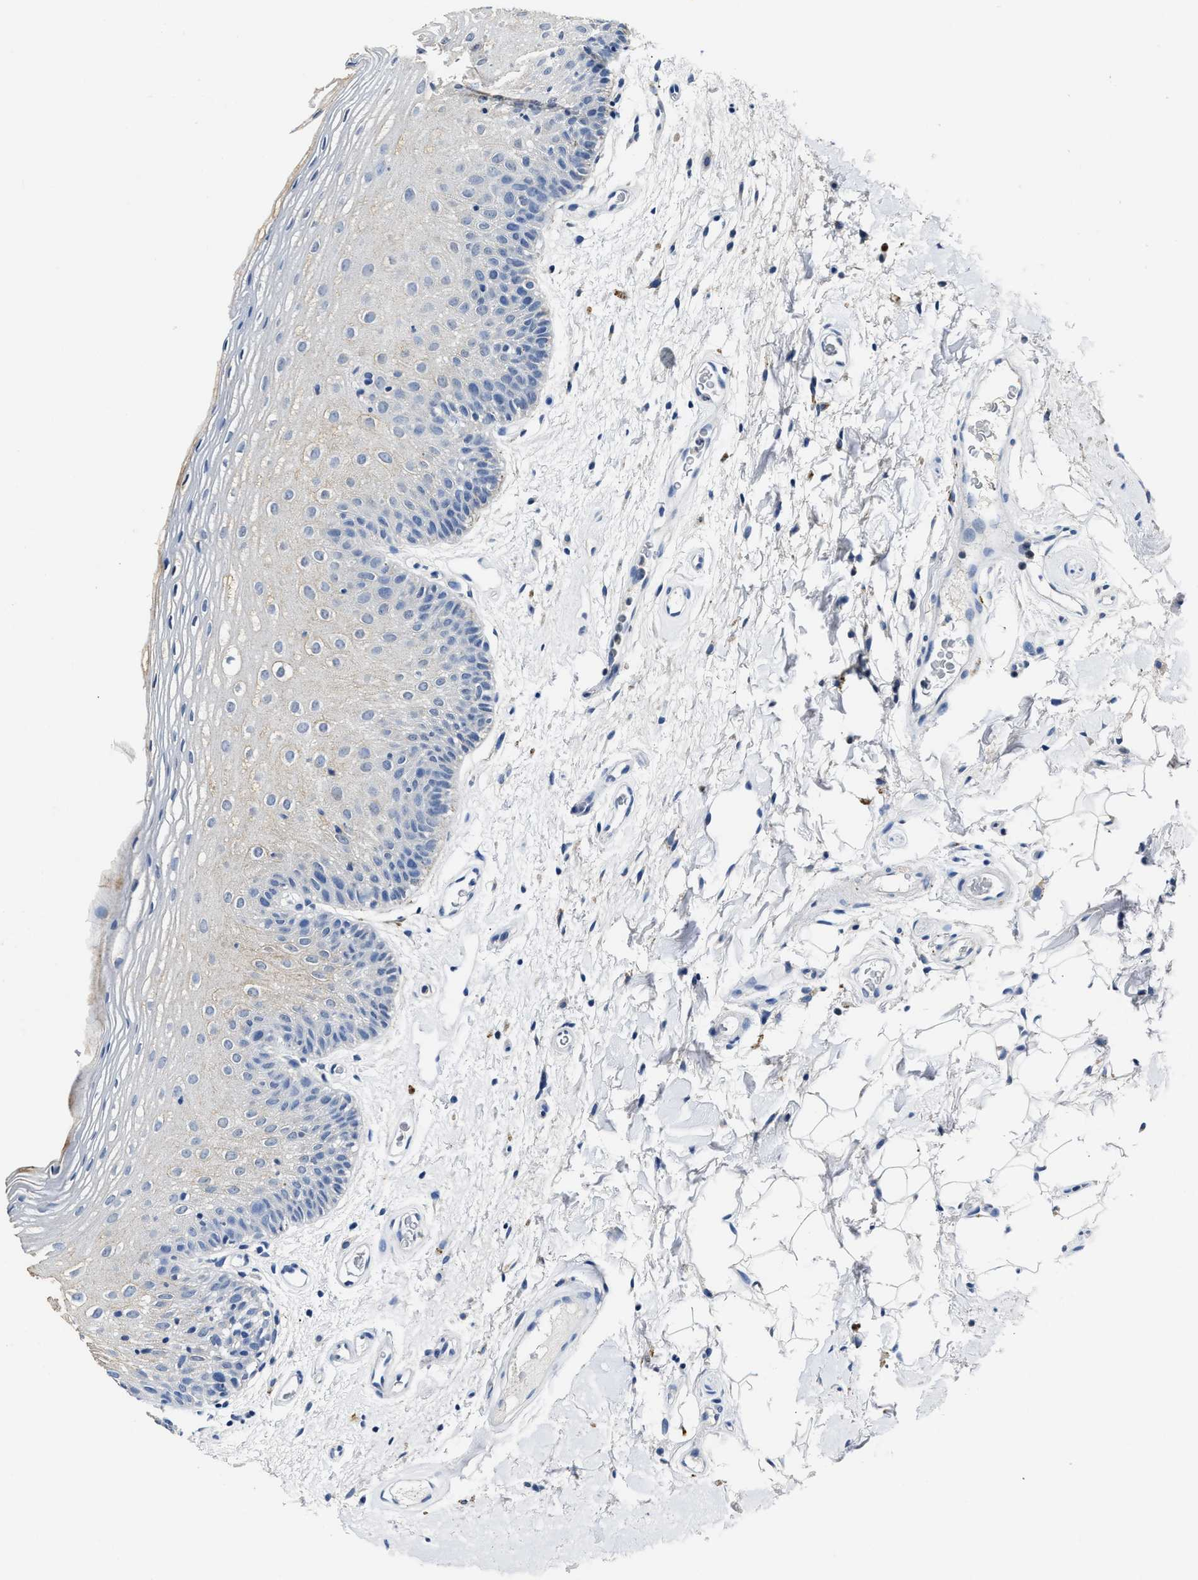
{"staining": {"intensity": "negative", "quantity": "none", "location": "none"}, "tissue": "oral mucosa", "cell_type": "Squamous epithelial cells", "image_type": "normal", "snomed": [{"axis": "morphology", "description": "Normal tissue, NOS"}, {"axis": "morphology", "description": "Squamous cell carcinoma, NOS"}, {"axis": "topography", "description": "Skeletal muscle"}, {"axis": "topography", "description": "Oral tissue"}], "caption": "Immunohistochemistry (IHC) of normal oral mucosa exhibits no expression in squamous epithelial cells.", "gene": "CTNNA1", "patient": {"sex": "male", "age": 71}}